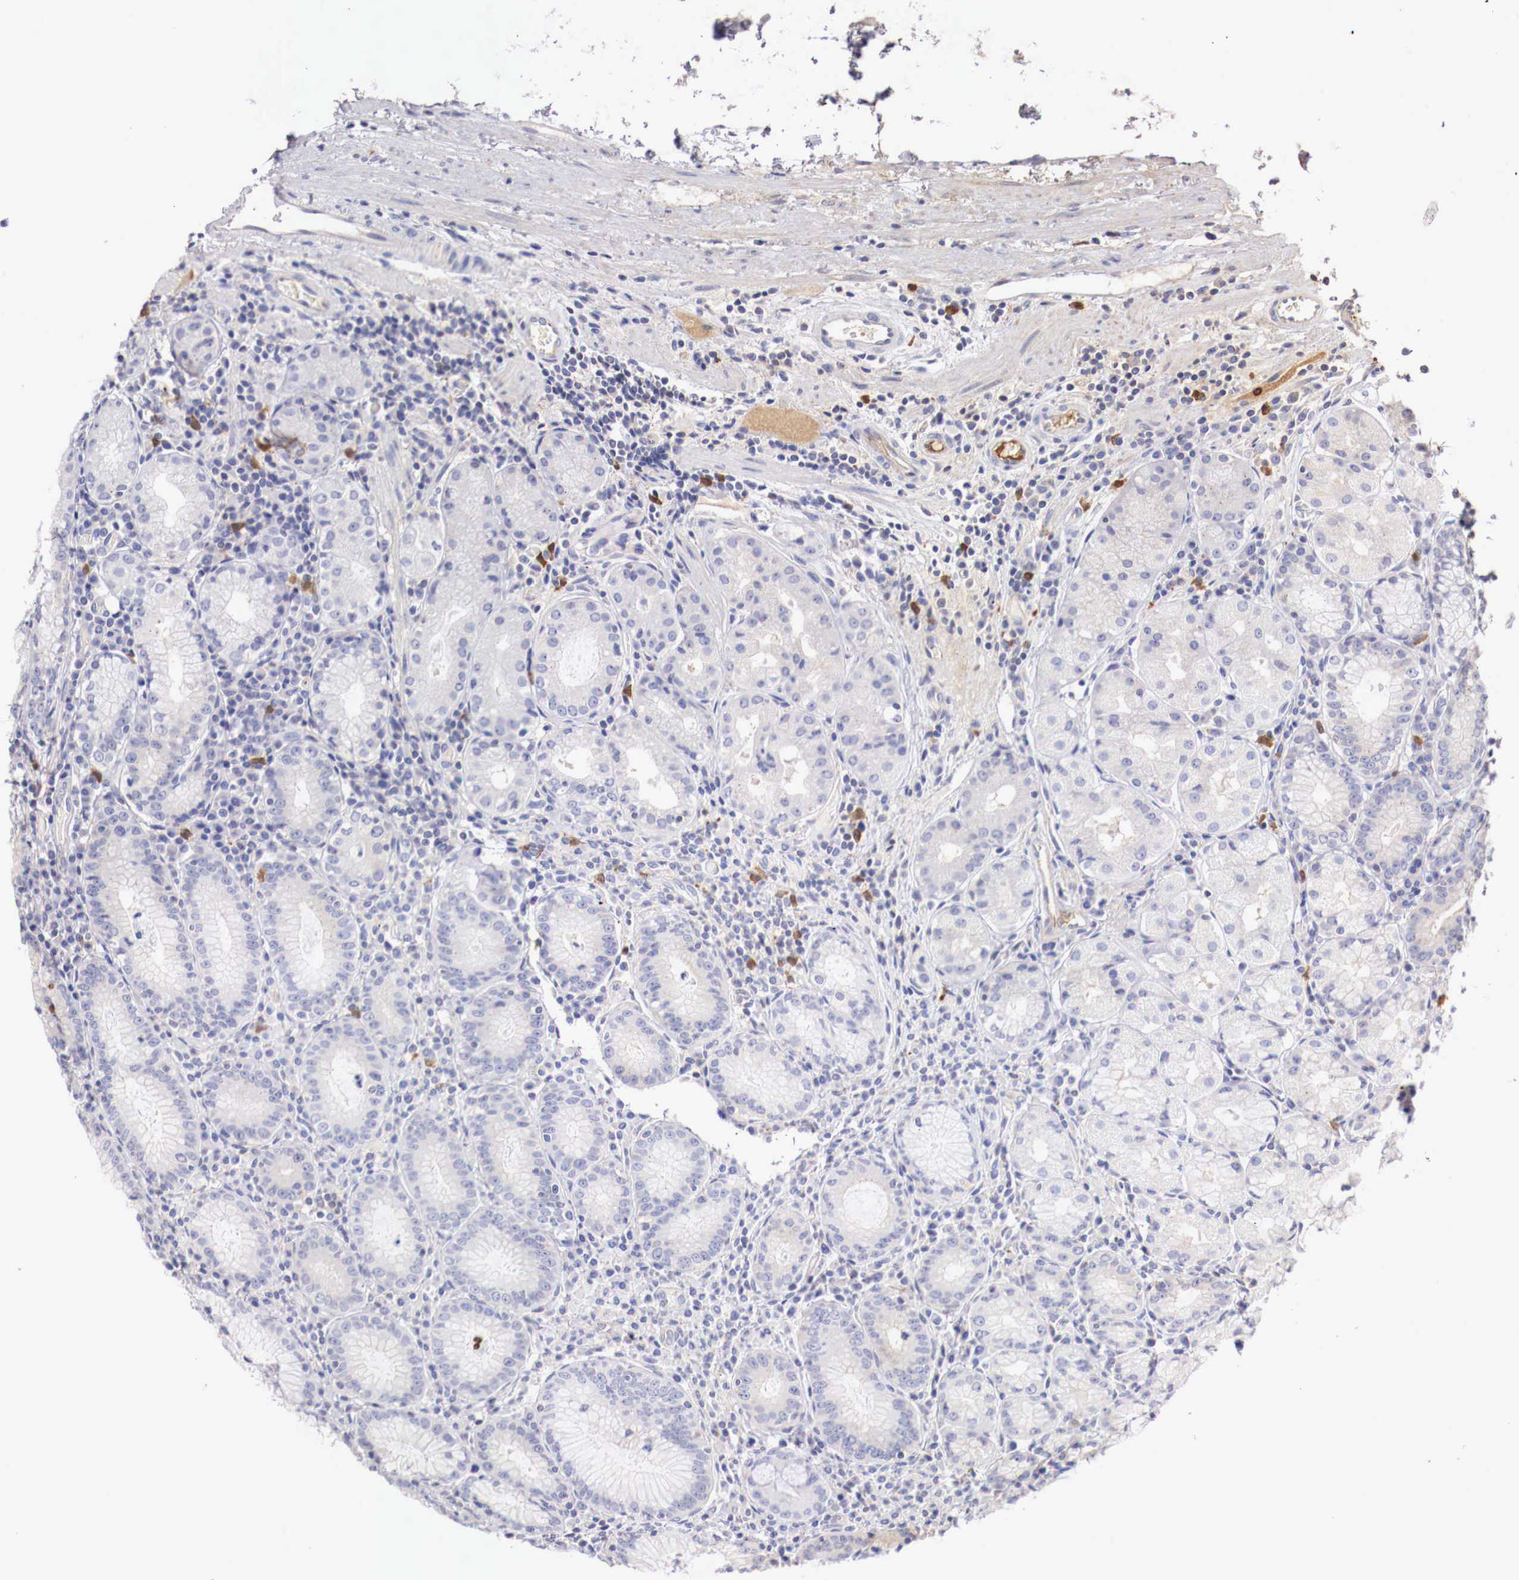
{"staining": {"intensity": "negative", "quantity": "none", "location": "none"}, "tissue": "stomach", "cell_type": "Glandular cells", "image_type": "normal", "snomed": [{"axis": "morphology", "description": "Normal tissue, NOS"}, {"axis": "topography", "description": "Stomach, lower"}], "caption": "Glandular cells are negative for protein expression in benign human stomach. (Immunohistochemistry (ihc), brightfield microscopy, high magnification).", "gene": "PITPNA", "patient": {"sex": "female", "age": 43}}